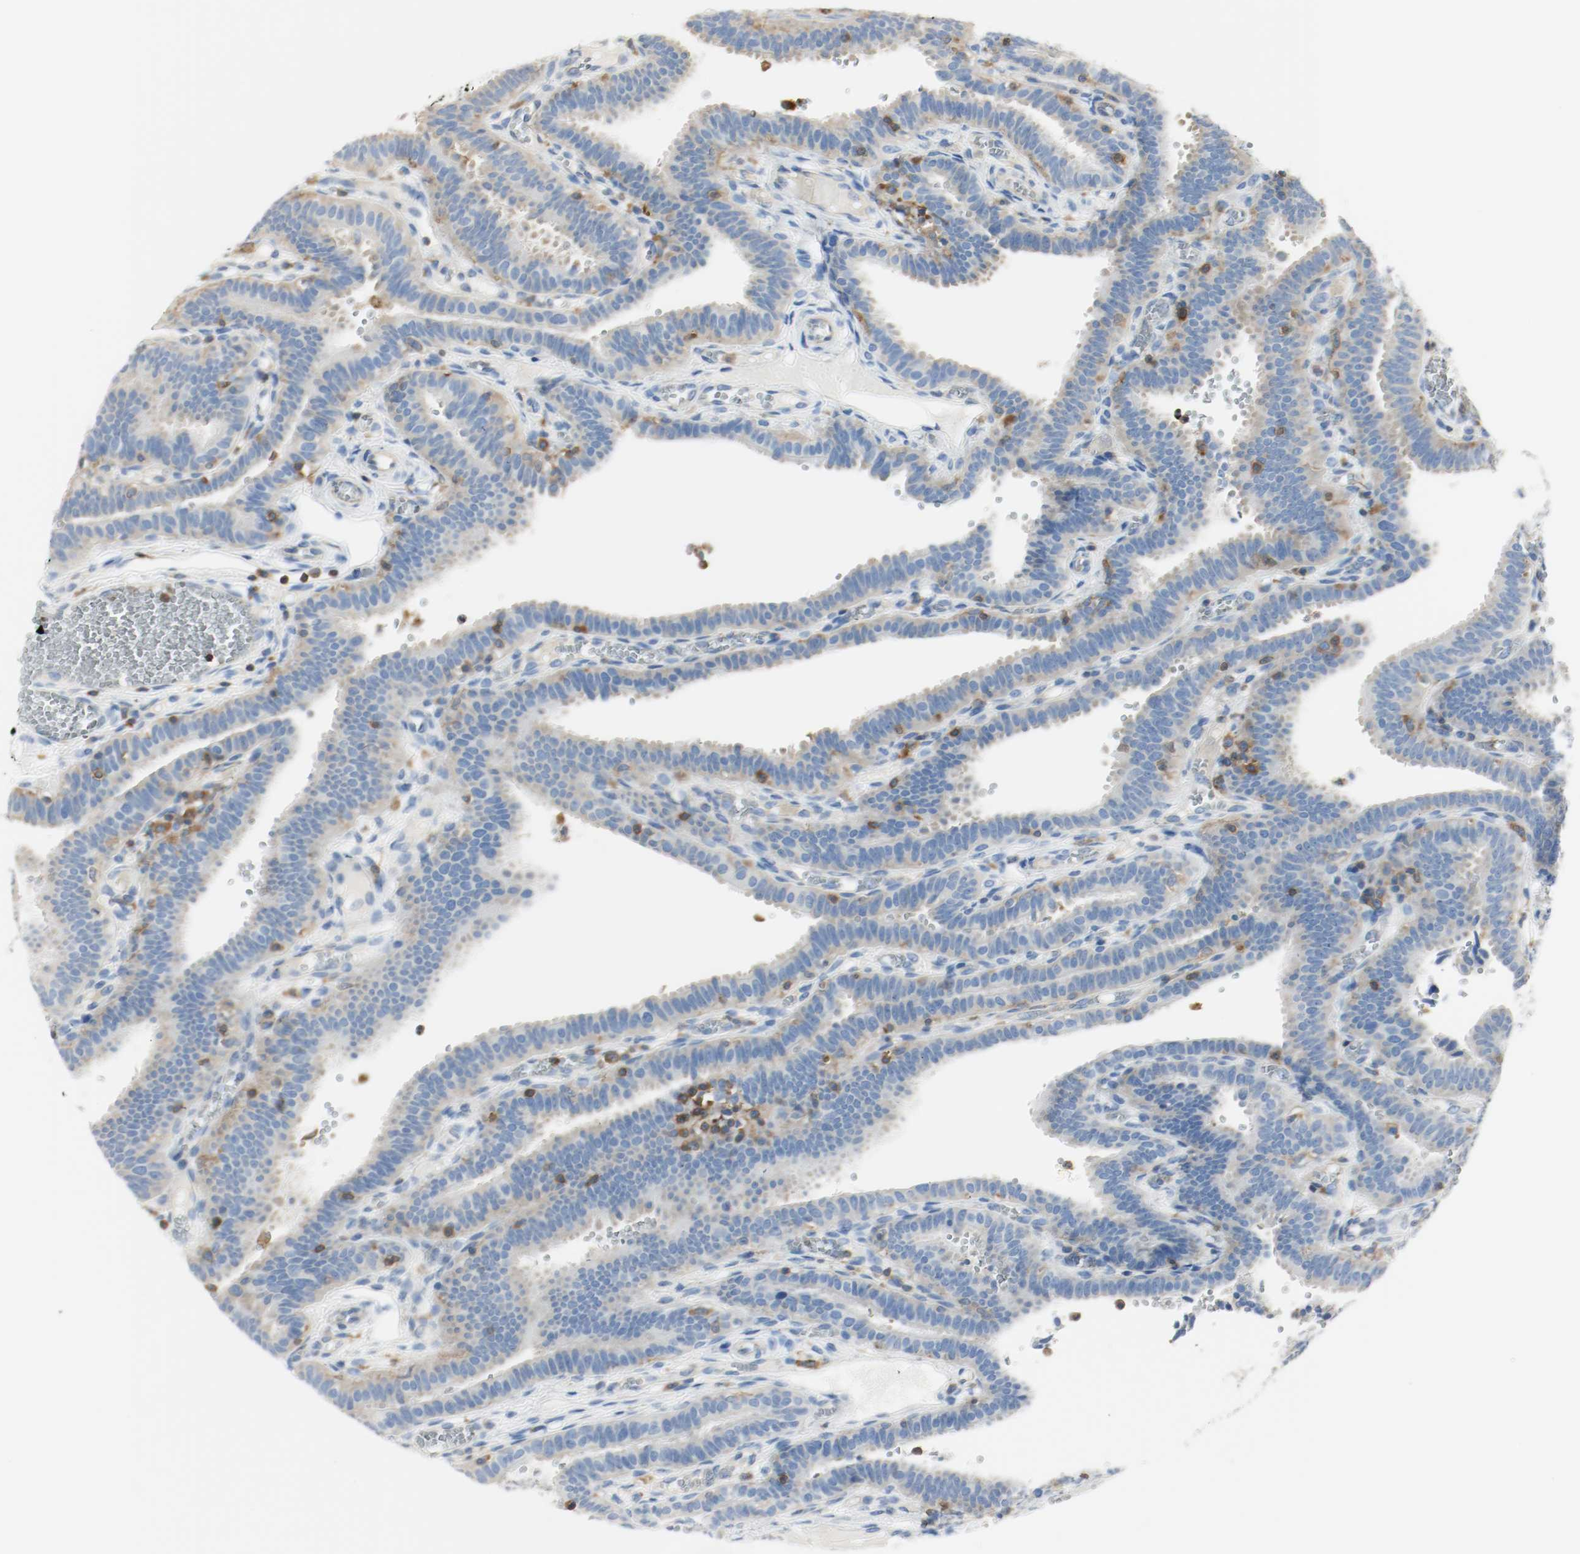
{"staining": {"intensity": "weak", "quantity": "25%-75%", "location": "cytoplasmic/membranous"}, "tissue": "fallopian tube", "cell_type": "Glandular cells", "image_type": "normal", "snomed": [{"axis": "morphology", "description": "Normal tissue, NOS"}, {"axis": "topography", "description": "Fallopian tube"}], "caption": "High-magnification brightfield microscopy of normal fallopian tube stained with DAB (3,3'-diaminobenzidine) (brown) and counterstained with hematoxylin (blue). glandular cells exhibit weak cytoplasmic/membranous expression is appreciated in about25%-75% of cells. (DAB (3,3'-diaminobenzidine) IHC, brown staining for protein, blue staining for nuclei).", "gene": "ARPC1B", "patient": {"sex": "female", "age": 29}}